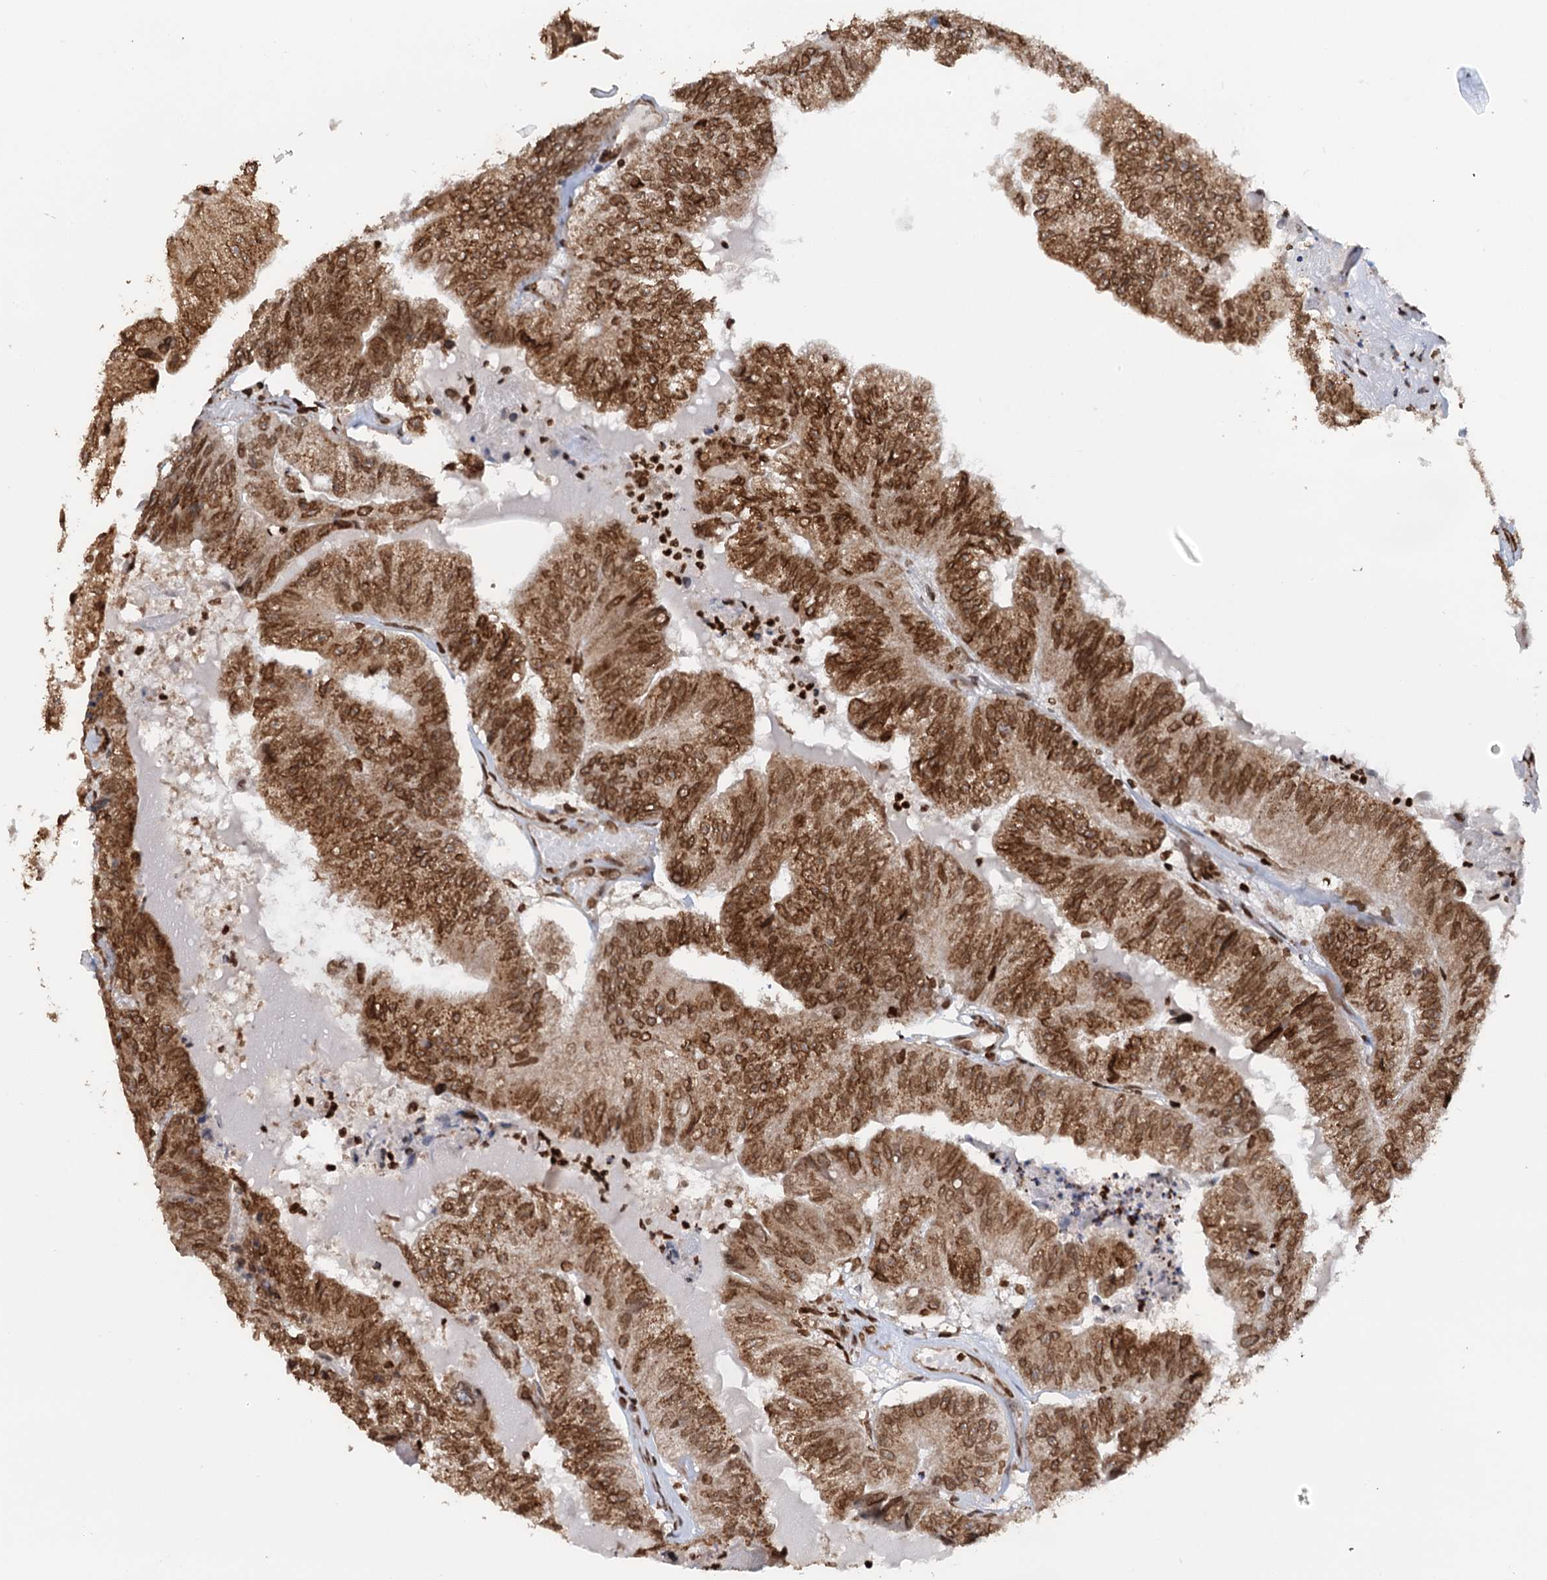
{"staining": {"intensity": "moderate", "quantity": ">75%", "location": "nuclear"}, "tissue": "colorectal cancer", "cell_type": "Tumor cells", "image_type": "cancer", "snomed": [{"axis": "morphology", "description": "Adenocarcinoma, NOS"}, {"axis": "topography", "description": "Colon"}], "caption": "Immunohistochemical staining of human colorectal cancer (adenocarcinoma) exhibits moderate nuclear protein positivity in about >75% of tumor cells.", "gene": "ZC3H13", "patient": {"sex": "female", "age": 67}}